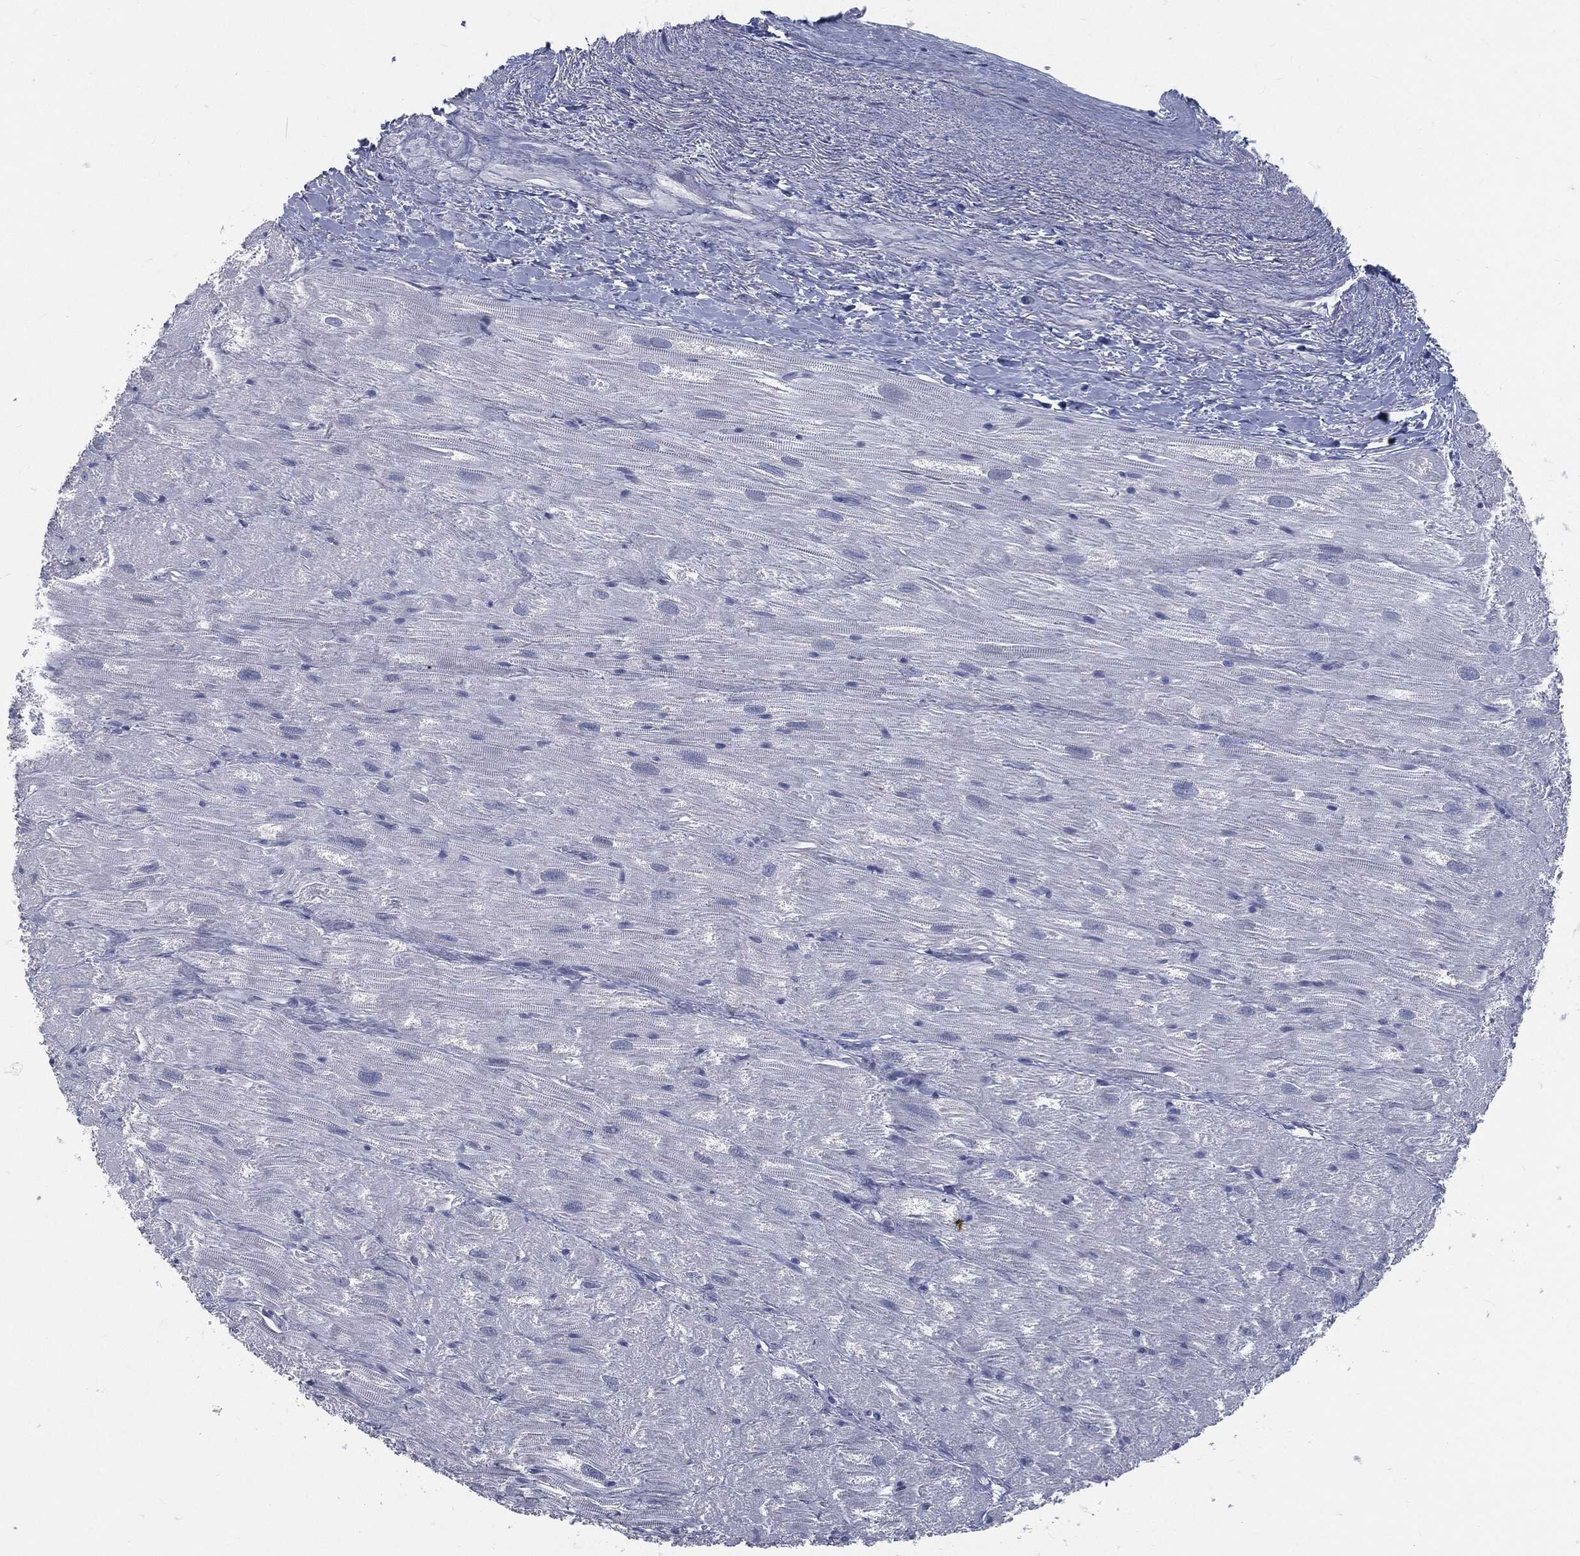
{"staining": {"intensity": "negative", "quantity": "none", "location": "none"}, "tissue": "heart muscle", "cell_type": "Cardiomyocytes", "image_type": "normal", "snomed": [{"axis": "morphology", "description": "Normal tissue, NOS"}, {"axis": "topography", "description": "Heart"}], "caption": "DAB immunohistochemical staining of normal heart muscle displays no significant expression in cardiomyocytes. The staining was performed using DAB (3,3'-diaminobenzidine) to visualize the protein expression in brown, while the nuclei were stained in blue with hematoxylin (Magnification: 20x).", "gene": "MST1", "patient": {"sex": "male", "age": 62}}